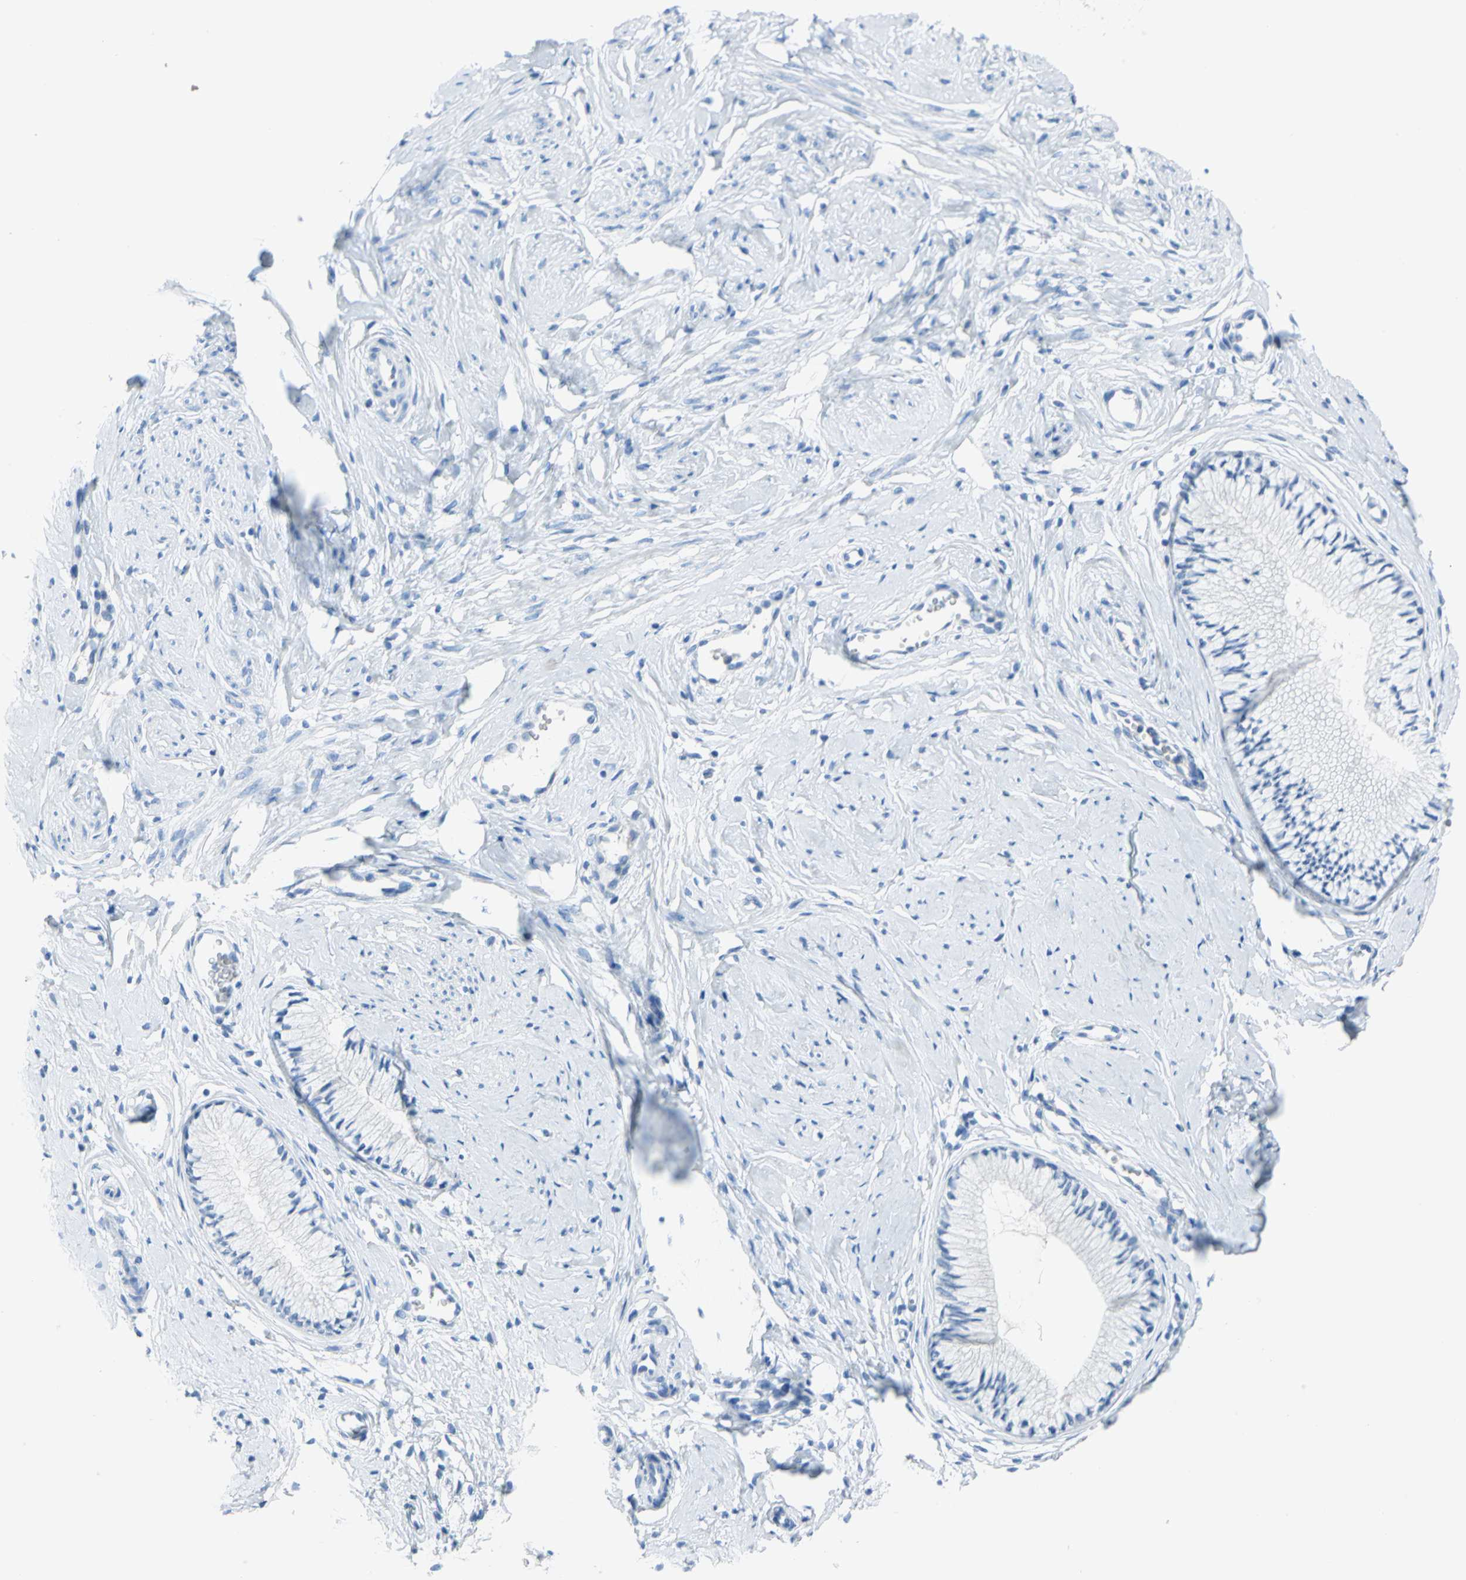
{"staining": {"intensity": "negative", "quantity": "none", "location": "none"}, "tissue": "cervix", "cell_type": "Glandular cells", "image_type": "normal", "snomed": [{"axis": "morphology", "description": "Normal tissue, NOS"}, {"axis": "topography", "description": "Cervix"}], "caption": "IHC micrograph of normal cervix stained for a protein (brown), which exhibits no positivity in glandular cells.", "gene": "SFN", "patient": {"sex": "female", "age": 46}}